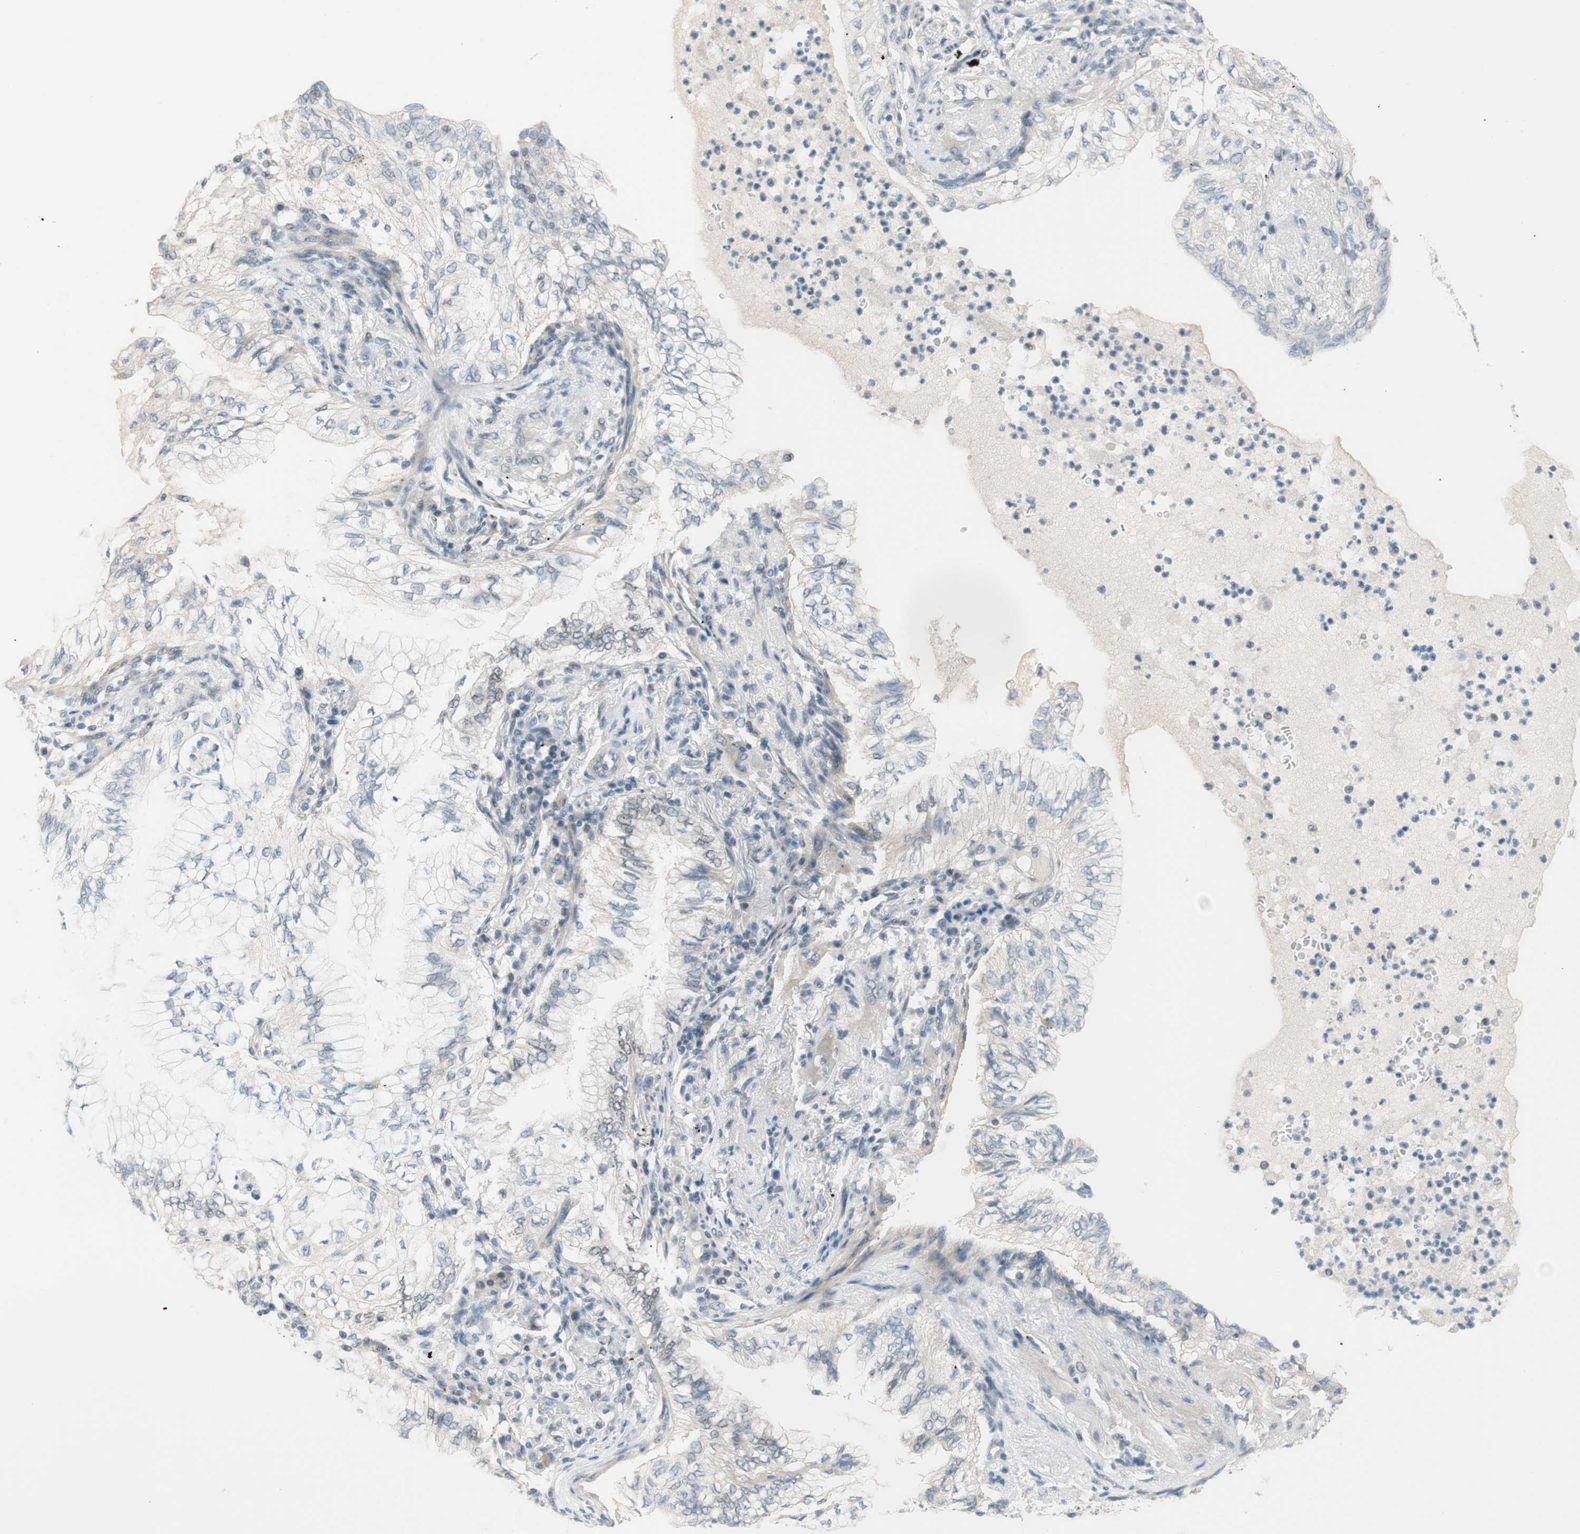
{"staining": {"intensity": "negative", "quantity": "none", "location": "none"}, "tissue": "lung cancer", "cell_type": "Tumor cells", "image_type": "cancer", "snomed": [{"axis": "morphology", "description": "Normal tissue, NOS"}, {"axis": "morphology", "description": "Adenocarcinoma, NOS"}, {"axis": "topography", "description": "Bronchus"}, {"axis": "topography", "description": "Lung"}], "caption": "Immunohistochemistry photomicrograph of adenocarcinoma (lung) stained for a protein (brown), which exhibits no positivity in tumor cells.", "gene": "JPH1", "patient": {"sex": "female", "age": 70}}